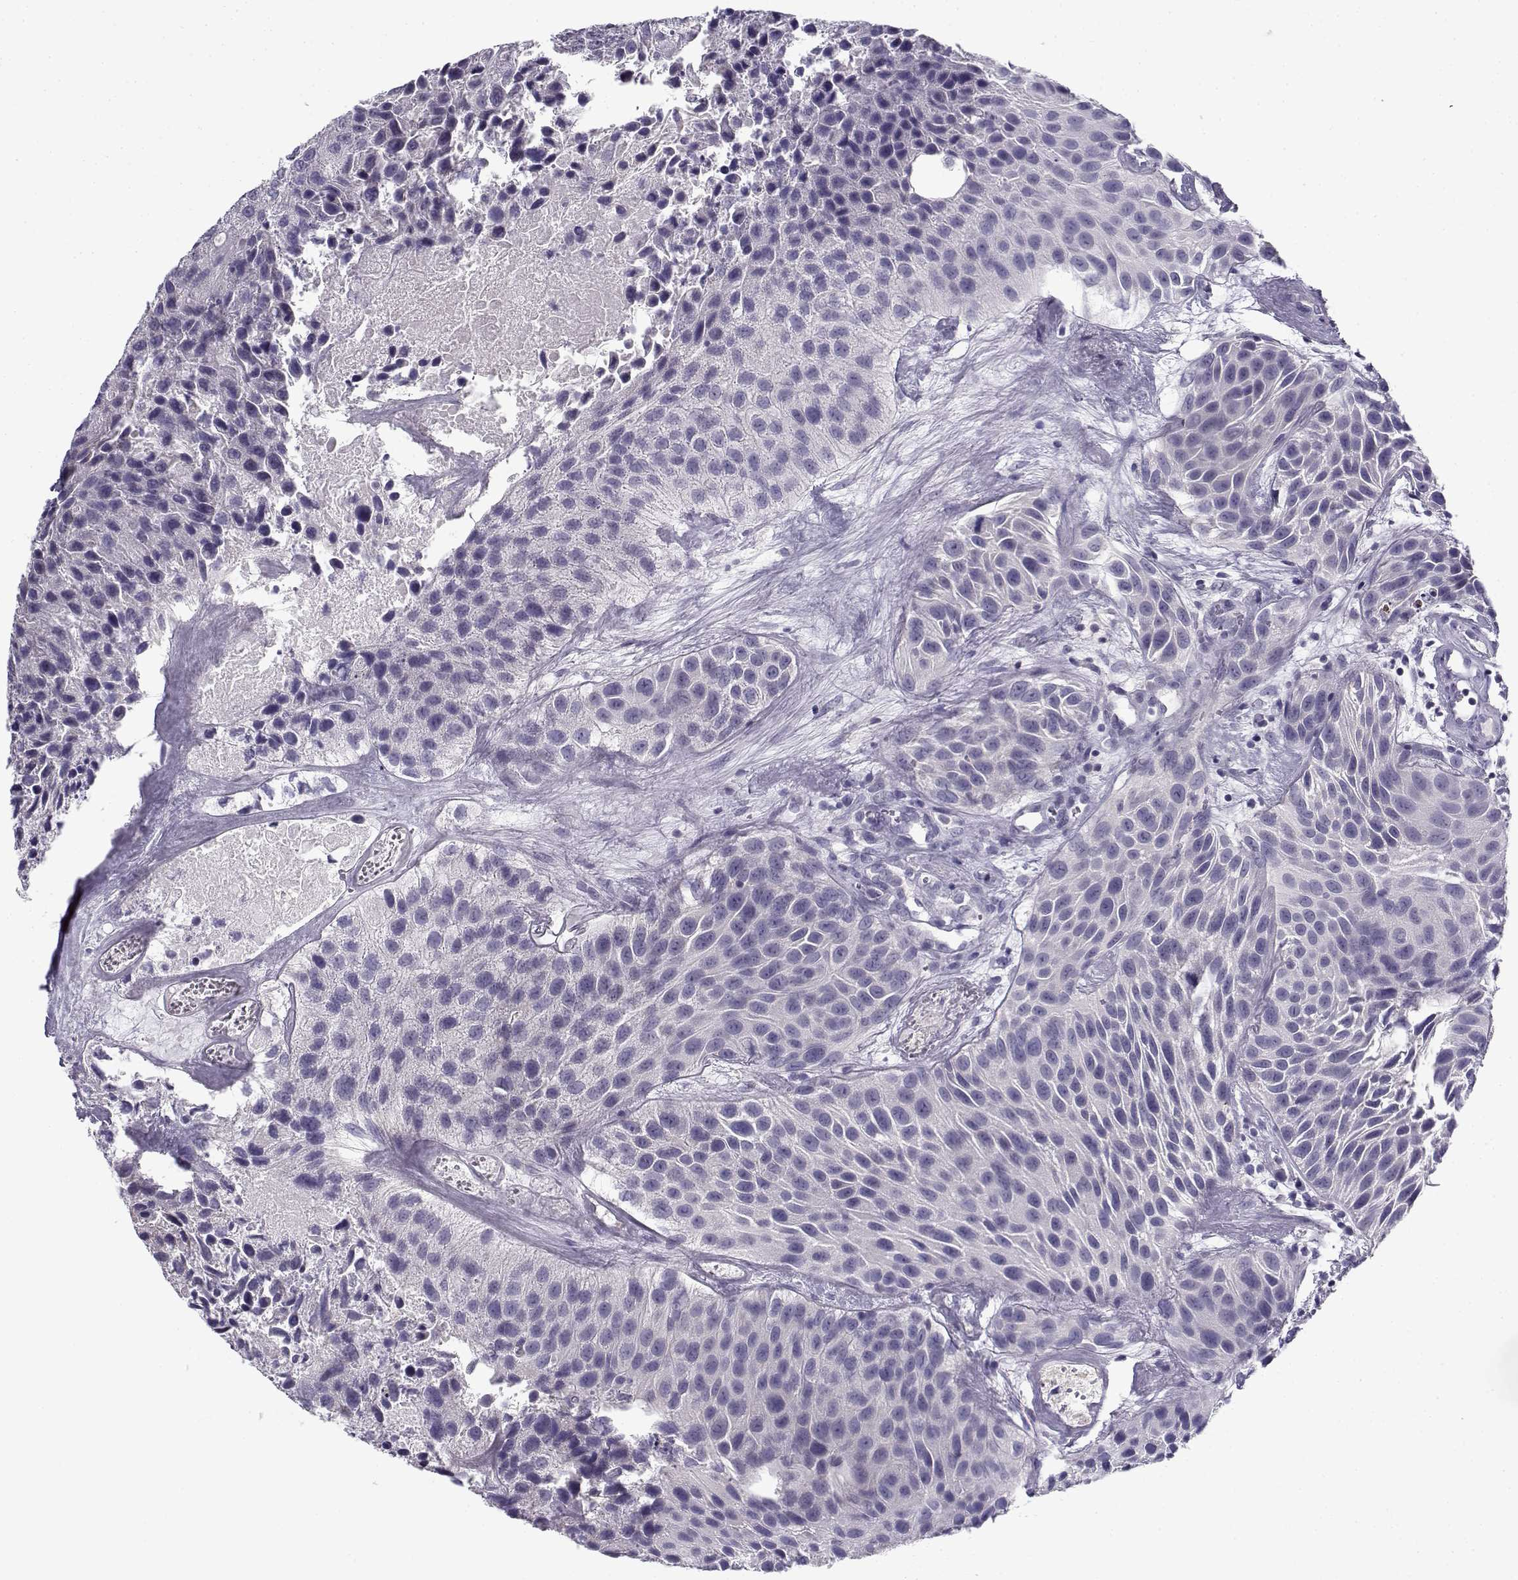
{"staining": {"intensity": "negative", "quantity": "none", "location": "none"}, "tissue": "urothelial cancer", "cell_type": "Tumor cells", "image_type": "cancer", "snomed": [{"axis": "morphology", "description": "Urothelial carcinoma, Low grade"}, {"axis": "topography", "description": "Urinary bladder"}], "caption": "Immunohistochemical staining of human low-grade urothelial carcinoma demonstrates no significant expression in tumor cells.", "gene": "FAM166A", "patient": {"sex": "female", "age": 87}}